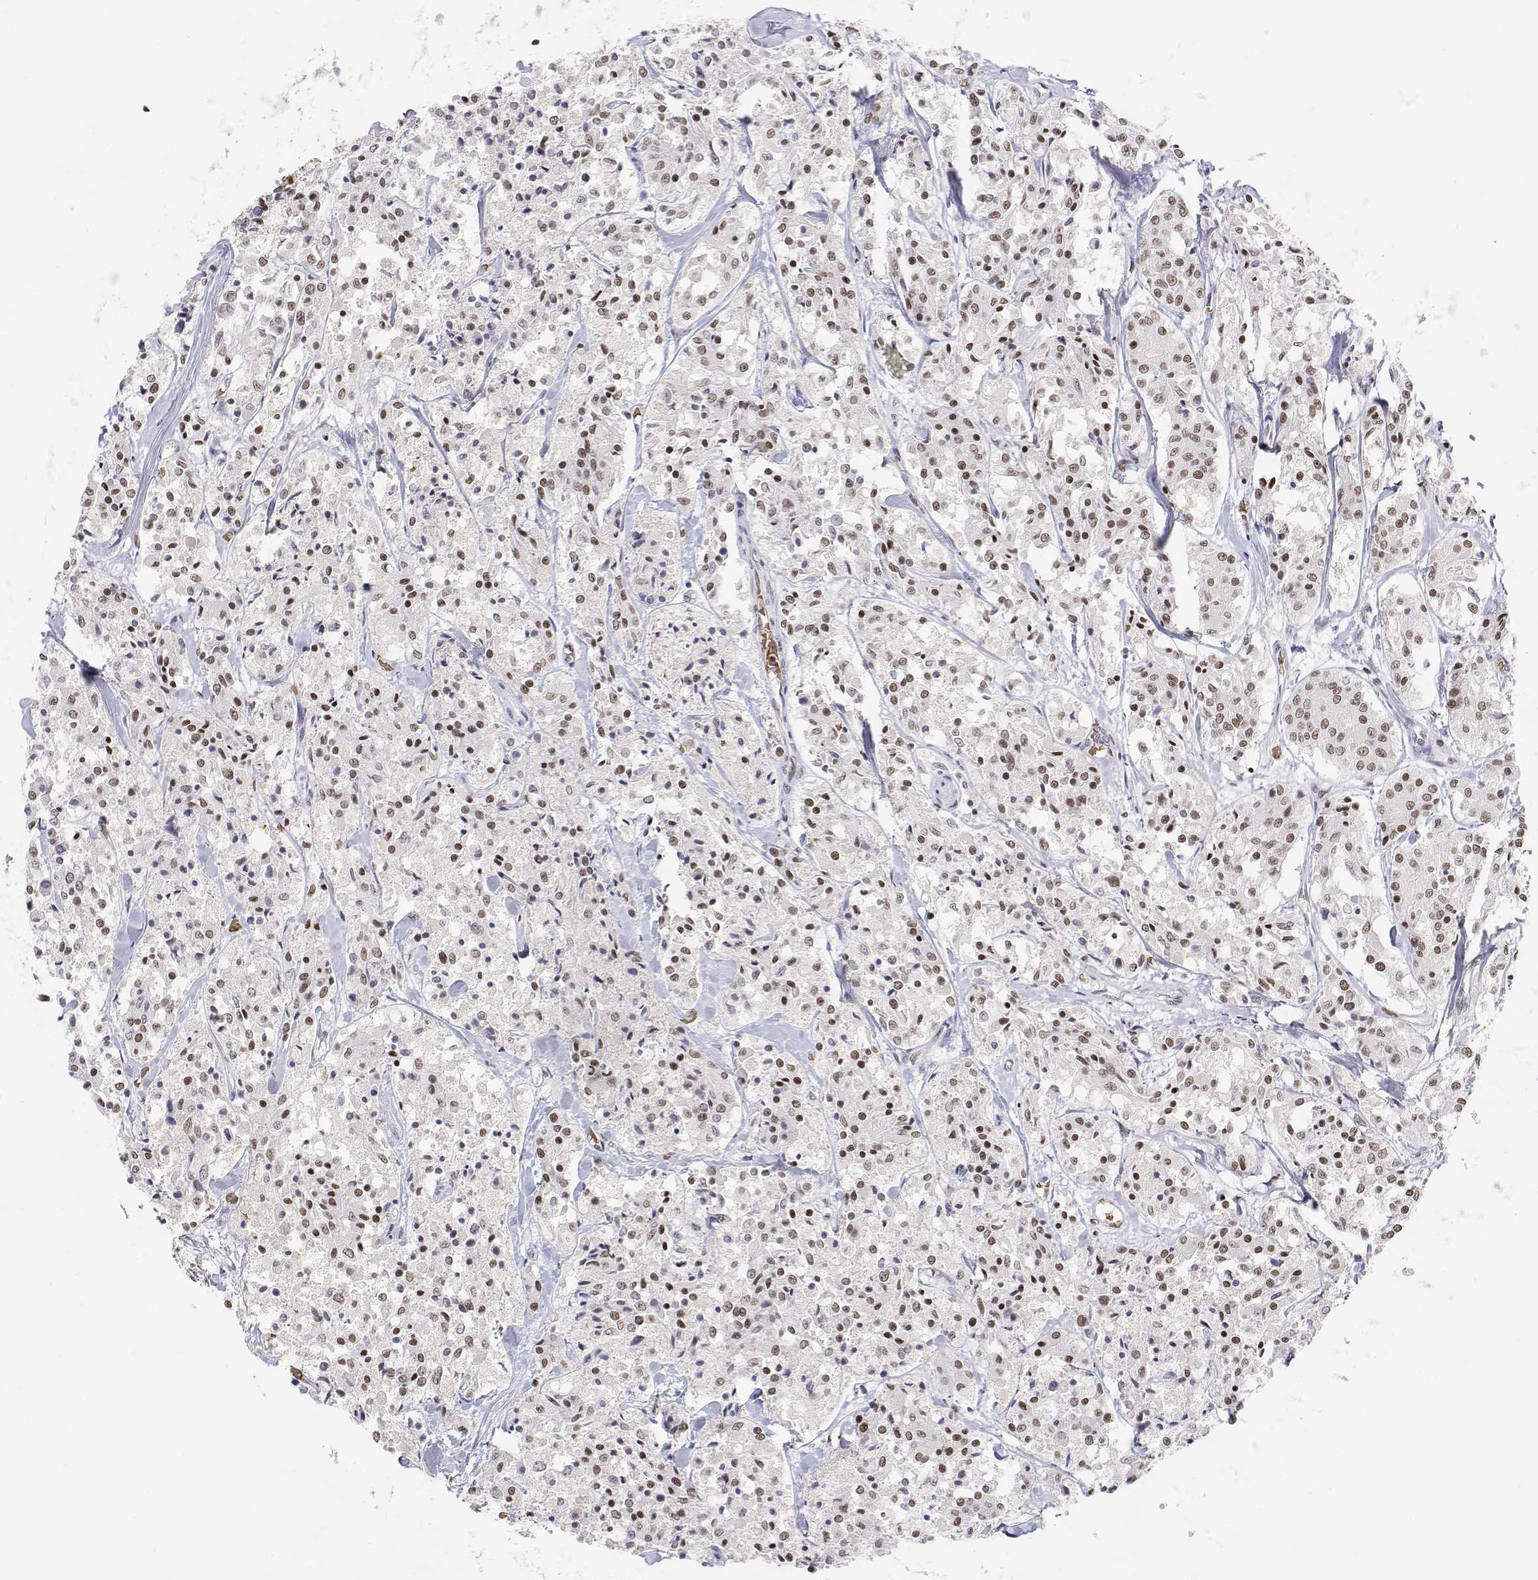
{"staining": {"intensity": "weak", "quantity": ">75%", "location": "nuclear"}, "tissue": "carcinoid", "cell_type": "Tumor cells", "image_type": "cancer", "snomed": [{"axis": "morphology", "description": "Carcinoid, malignant, NOS"}, {"axis": "topography", "description": "Lung"}], "caption": "Tumor cells reveal low levels of weak nuclear positivity in about >75% of cells in carcinoid (malignant).", "gene": "ADAR", "patient": {"sex": "male", "age": 71}}